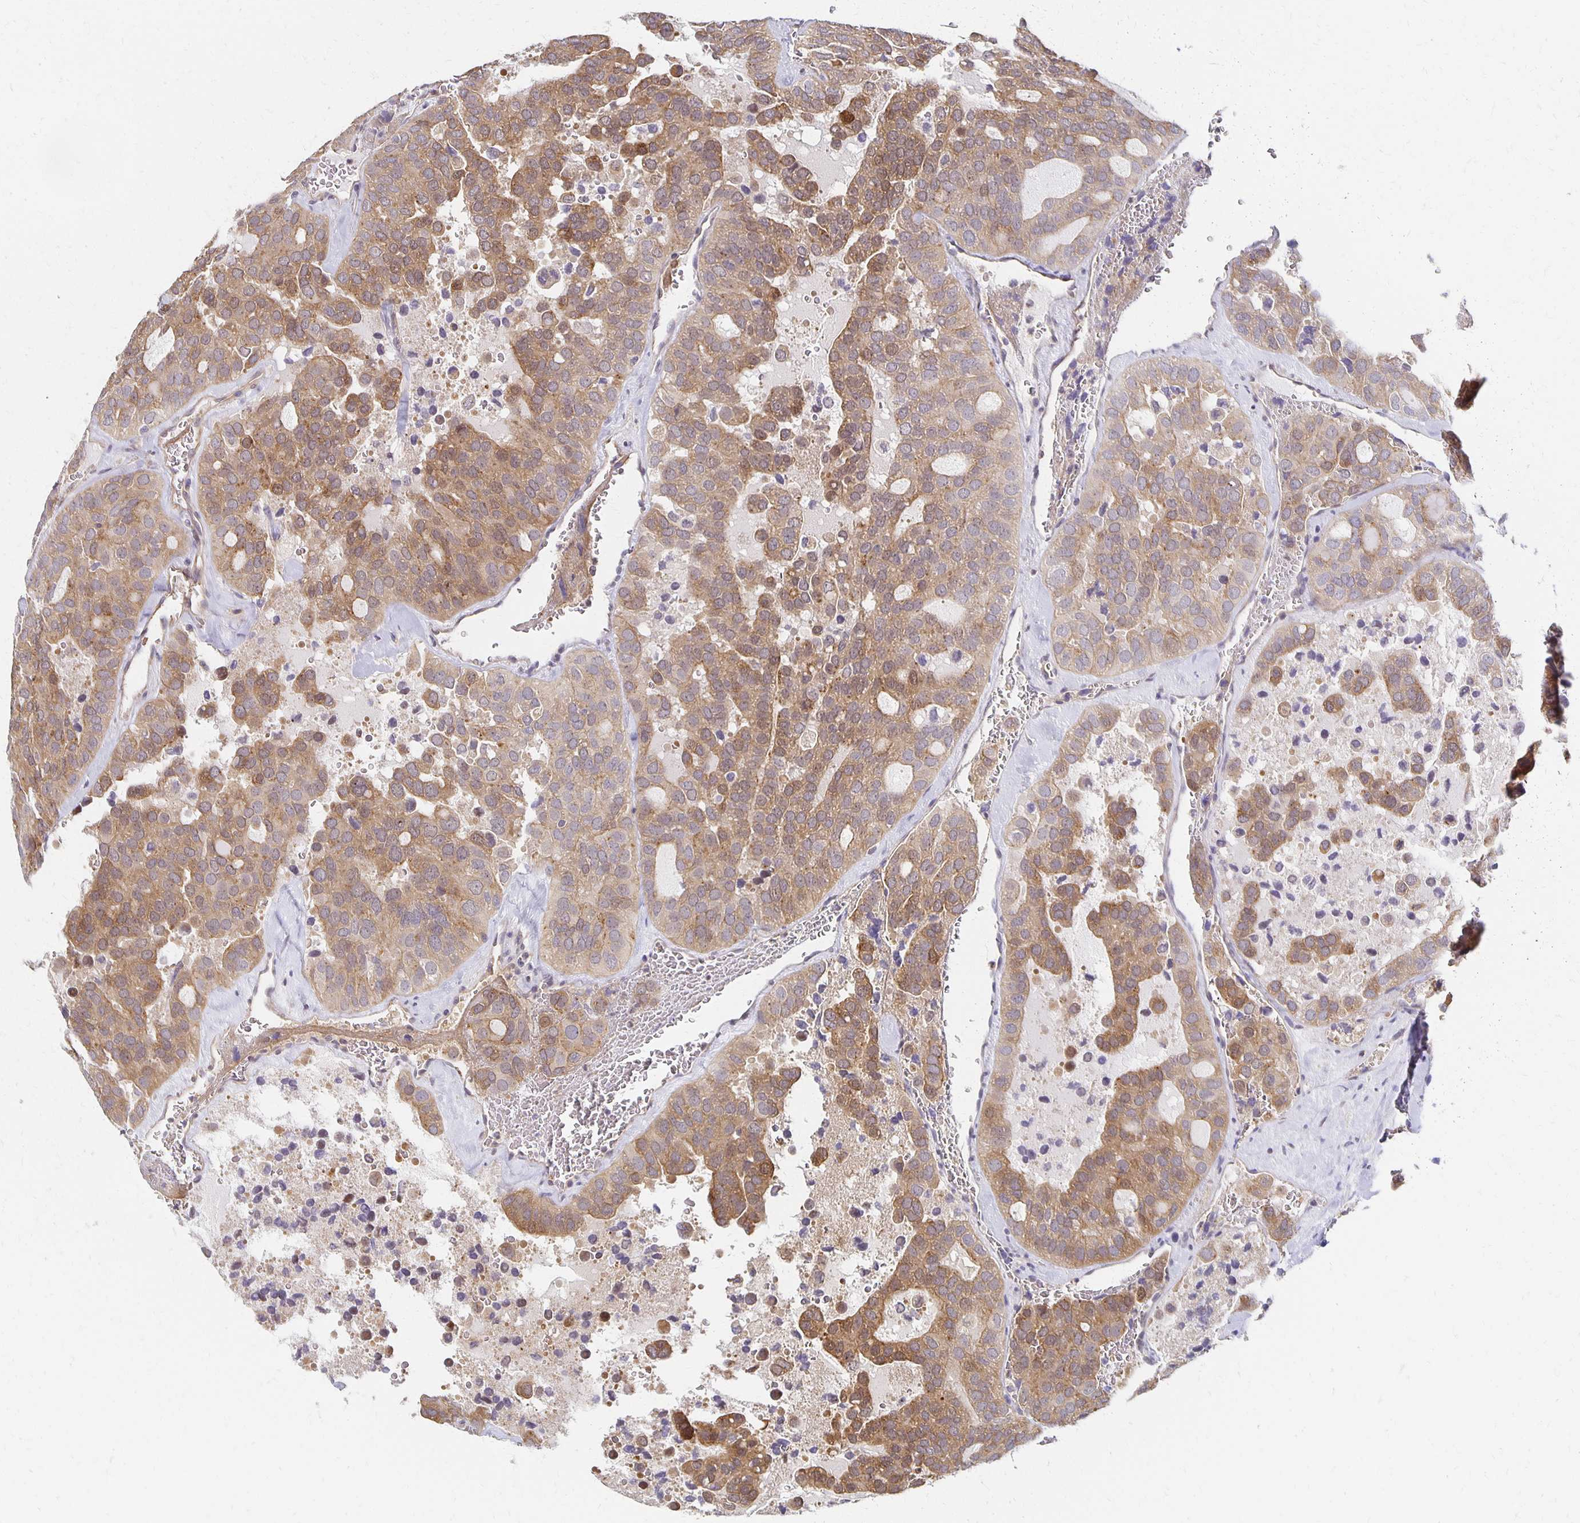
{"staining": {"intensity": "moderate", "quantity": "25%-75%", "location": "cytoplasmic/membranous"}, "tissue": "thyroid cancer", "cell_type": "Tumor cells", "image_type": "cancer", "snomed": [{"axis": "morphology", "description": "Follicular adenoma carcinoma, NOS"}, {"axis": "topography", "description": "Thyroid gland"}], "caption": "Human thyroid follicular adenoma carcinoma stained with a brown dye shows moderate cytoplasmic/membranous positive positivity in approximately 25%-75% of tumor cells.", "gene": "SORL1", "patient": {"sex": "male", "age": 75}}